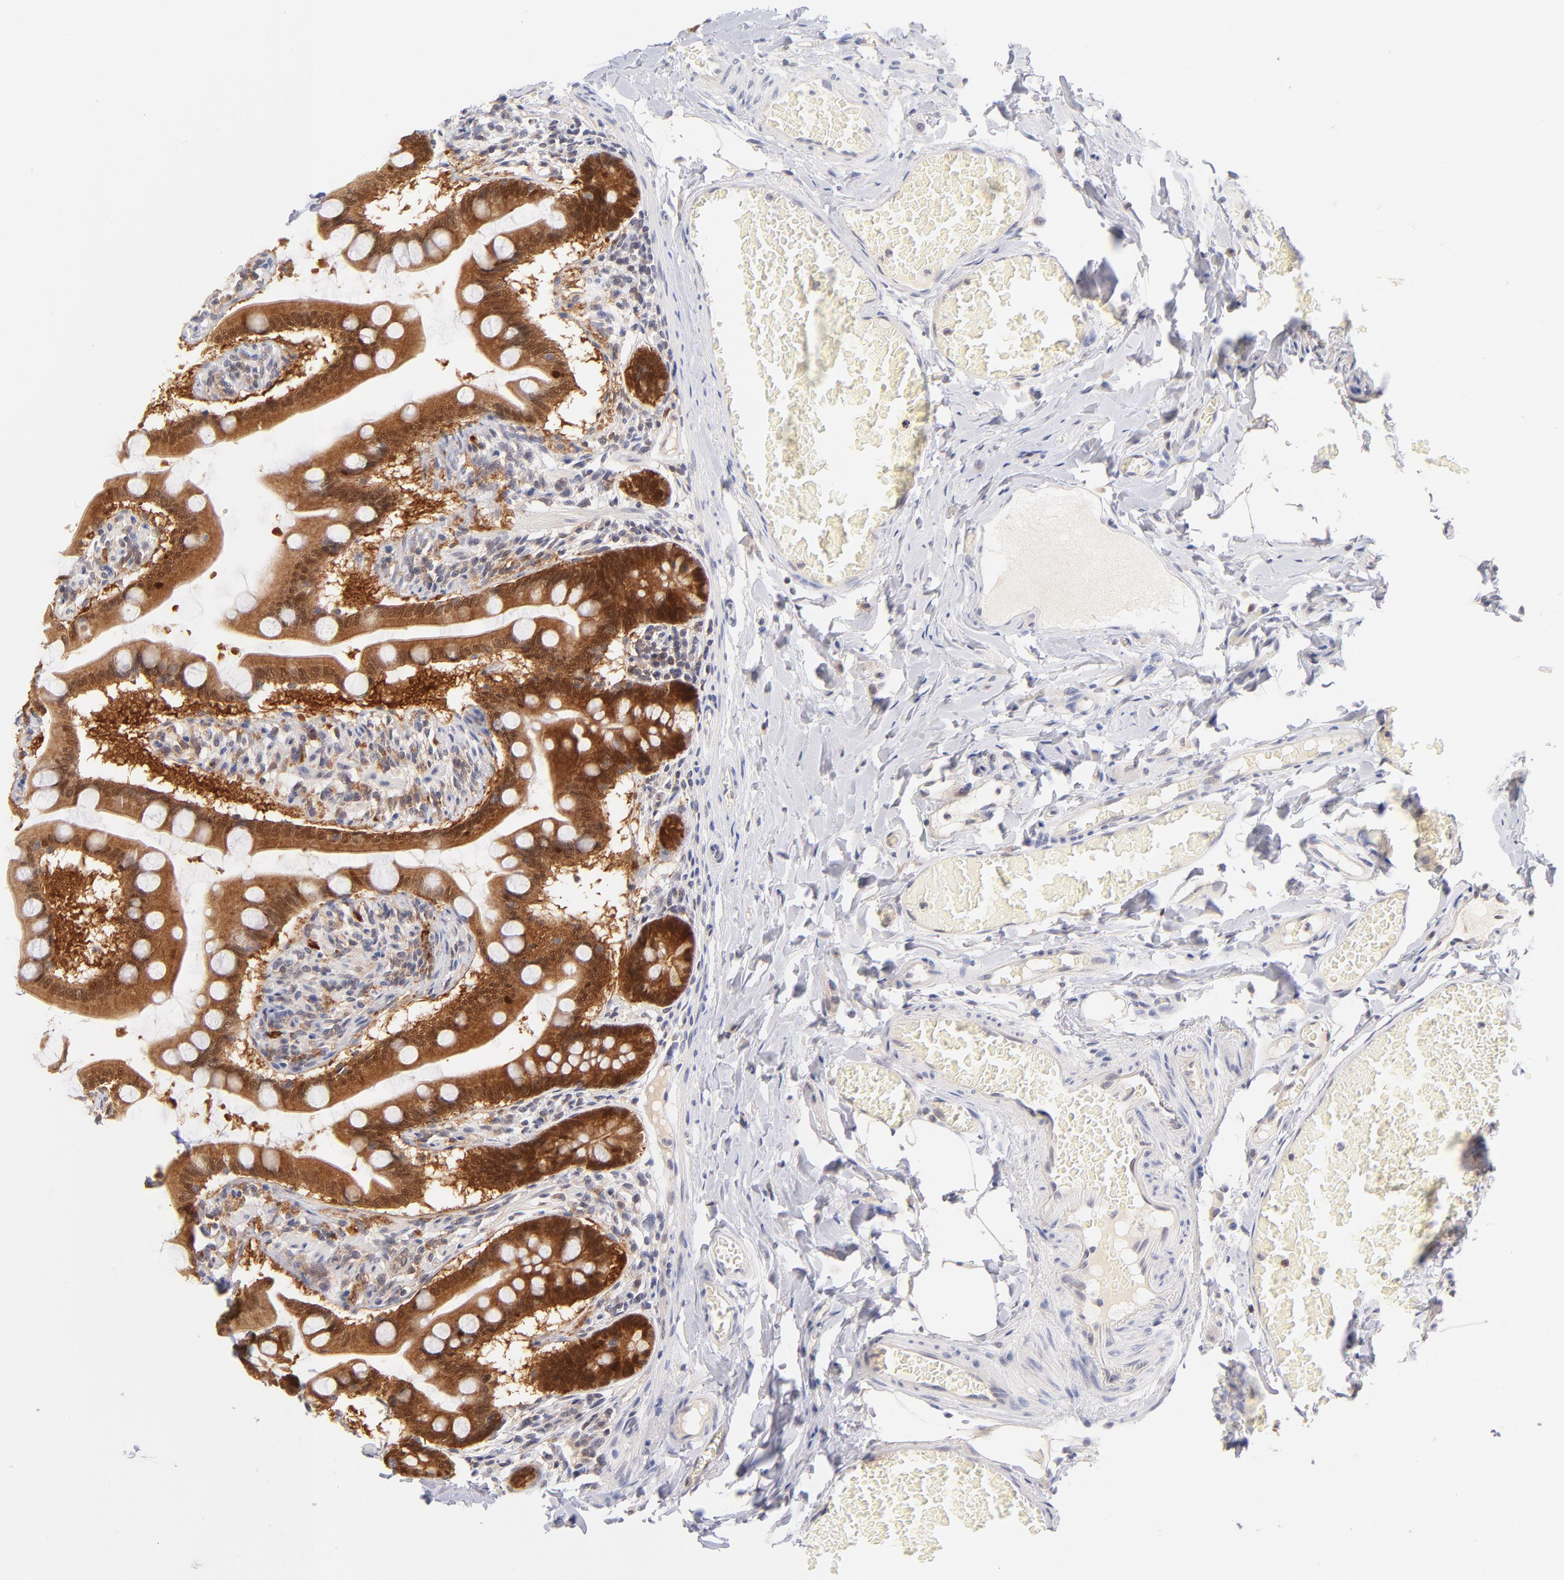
{"staining": {"intensity": "strong", "quantity": ">75%", "location": "cytoplasmic/membranous,nuclear"}, "tissue": "small intestine", "cell_type": "Glandular cells", "image_type": "normal", "snomed": [{"axis": "morphology", "description": "Normal tissue, NOS"}, {"axis": "topography", "description": "Small intestine"}], "caption": "Glandular cells display high levels of strong cytoplasmic/membranous,nuclear positivity in approximately >75% of cells in benign human small intestine.", "gene": "CASP6", "patient": {"sex": "male", "age": 41}}